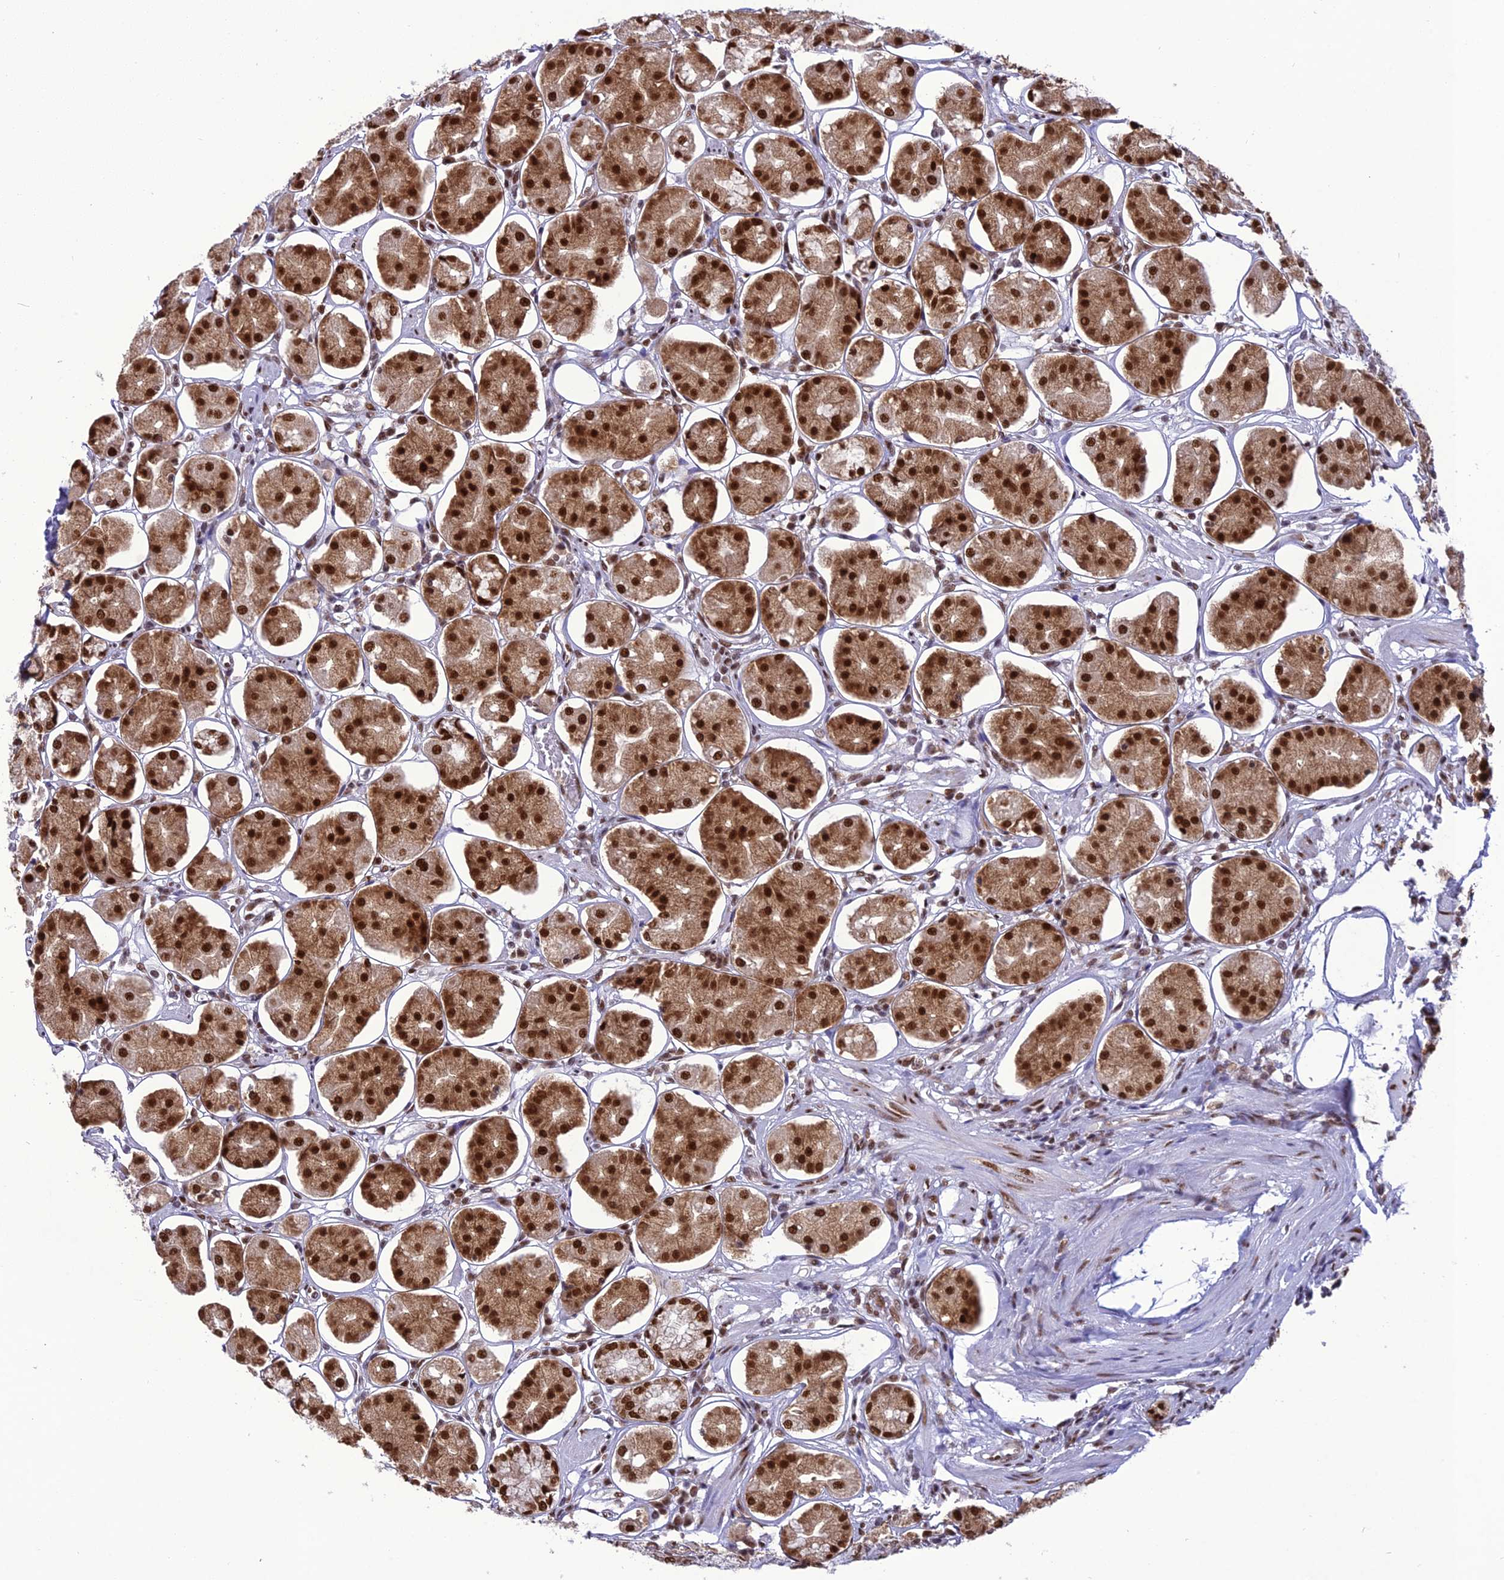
{"staining": {"intensity": "strong", "quantity": ">75%", "location": "cytoplasmic/membranous,nuclear"}, "tissue": "stomach", "cell_type": "Glandular cells", "image_type": "normal", "snomed": [{"axis": "morphology", "description": "Normal tissue, NOS"}, {"axis": "topography", "description": "Stomach, lower"}], "caption": "This image shows normal stomach stained with immunohistochemistry to label a protein in brown. The cytoplasmic/membranous,nuclear of glandular cells show strong positivity for the protein. Nuclei are counter-stained blue.", "gene": "DDX1", "patient": {"sex": "female", "age": 56}}